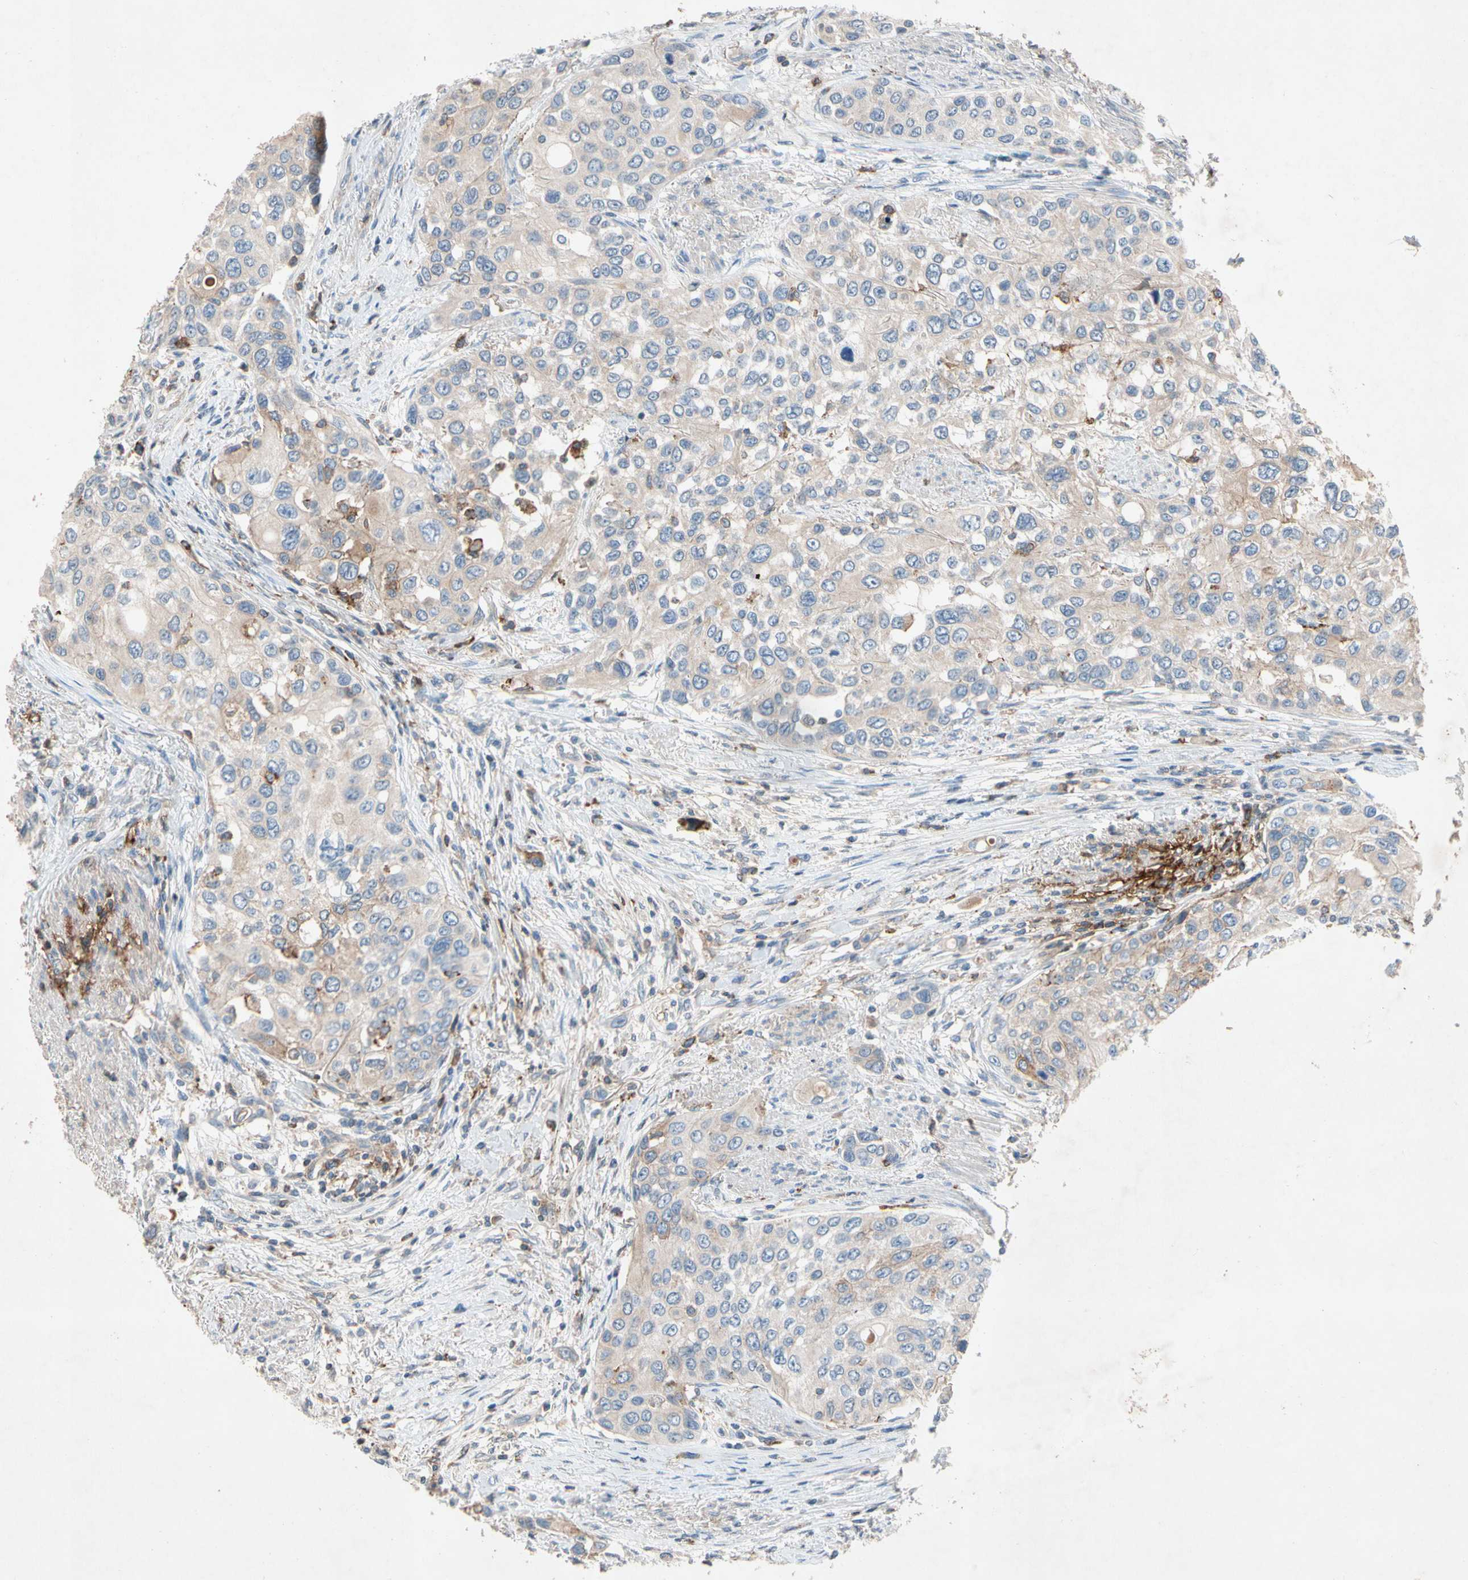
{"staining": {"intensity": "weak", "quantity": "25%-75%", "location": "cytoplasmic/membranous"}, "tissue": "urothelial cancer", "cell_type": "Tumor cells", "image_type": "cancer", "snomed": [{"axis": "morphology", "description": "Urothelial carcinoma, High grade"}, {"axis": "topography", "description": "Urinary bladder"}], "caption": "A histopathology image of human urothelial carcinoma (high-grade) stained for a protein exhibits weak cytoplasmic/membranous brown staining in tumor cells.", "gene": "NDFIP2", "patient": {"sex": "female", "age": 56}}